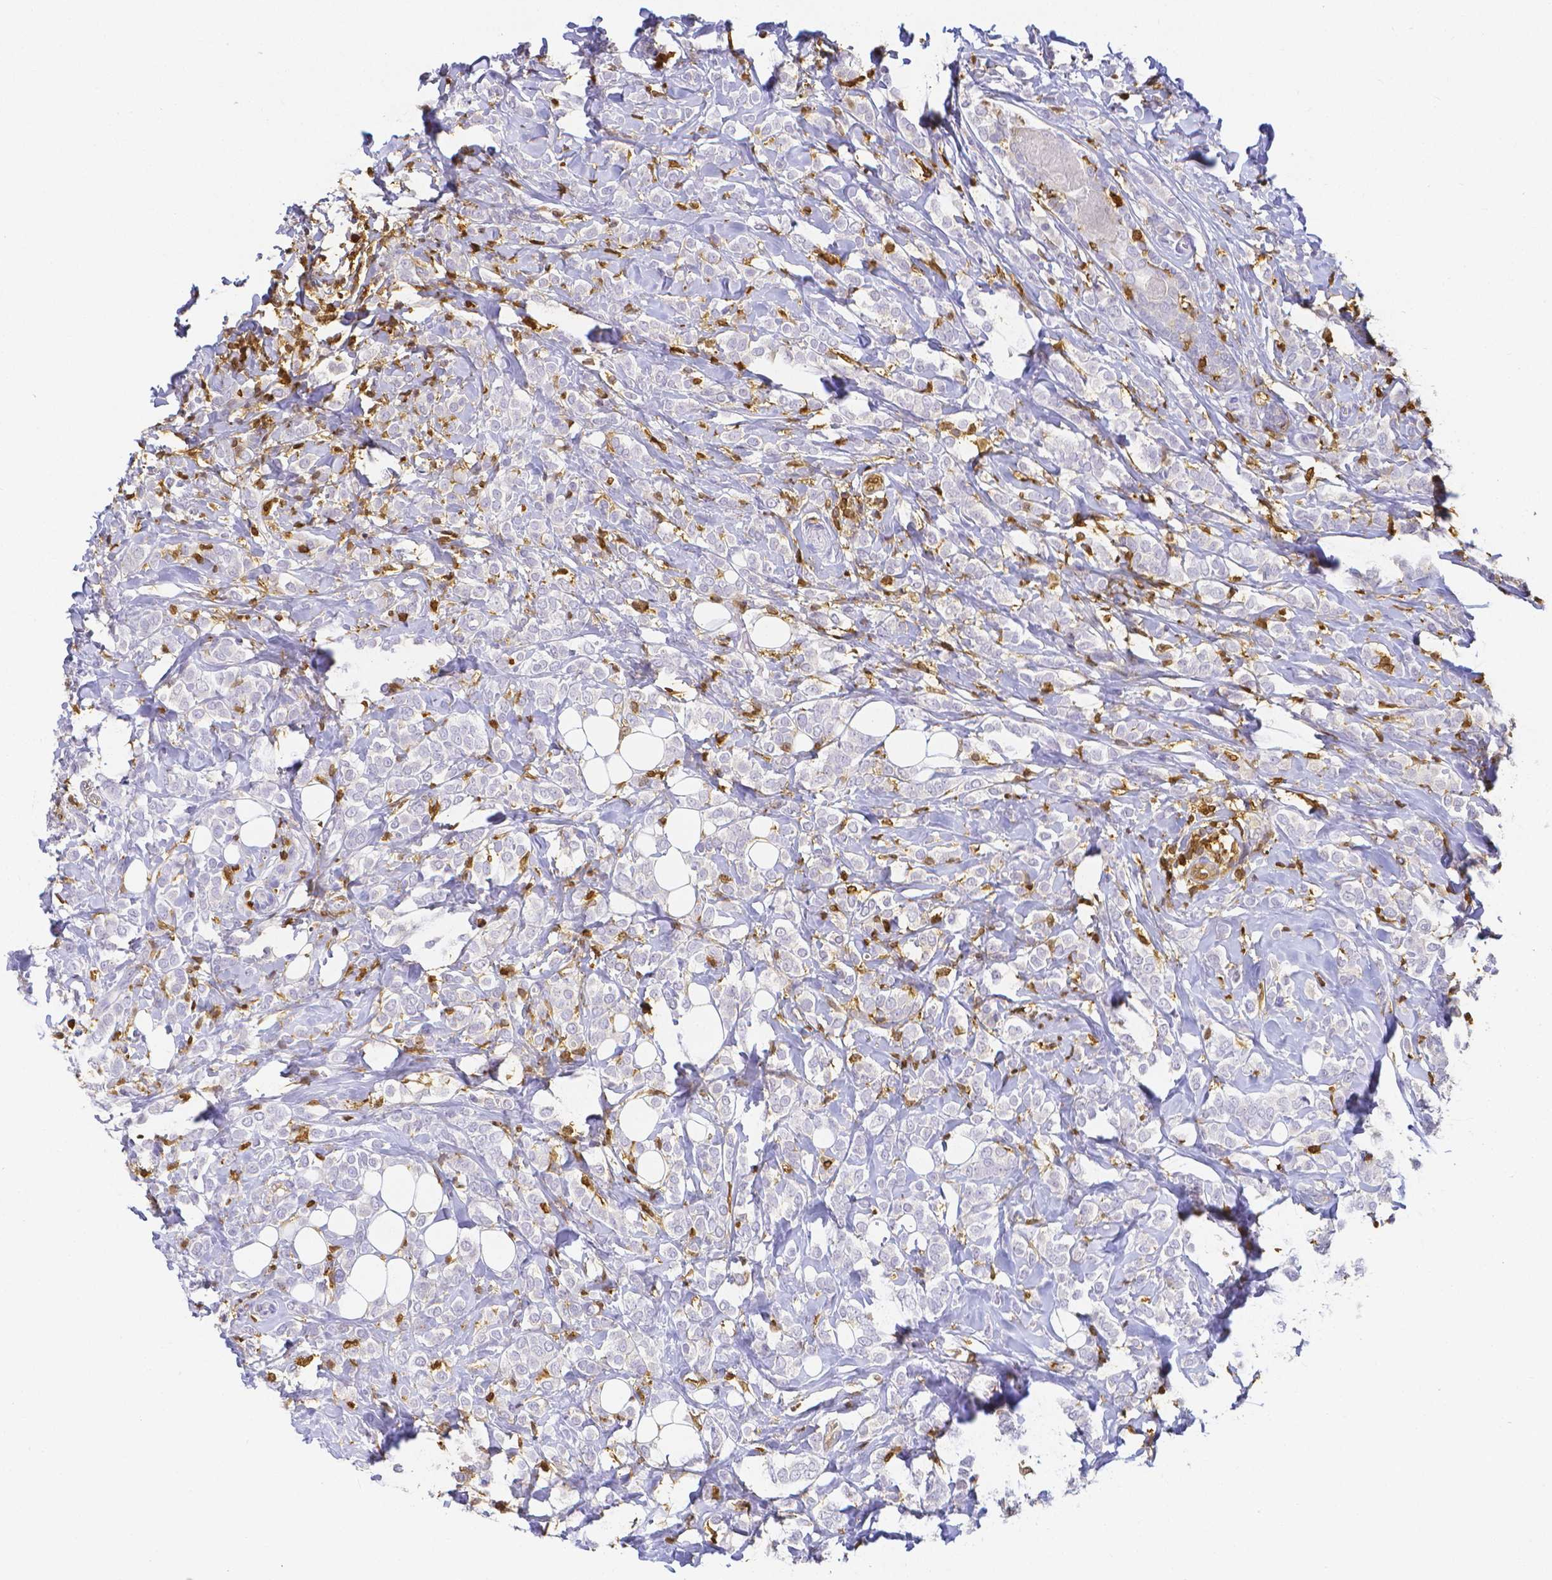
{"staining": {"intensity": "negative", "quantity": "none", "location": "none"}, "tissue": "breast cancer", "cell_type": "Tumor cells", "image_type": "cancer", "snomed": [{"axis": "morphology", "description": "Lobular carcinoma"}, {"axis": "topography", "description": "Breast"}], "caption": "Micrograph shows no protein positivity in tumor cells of lobular carcinoma (breast) tissue.", "gene": "COTL1", "patient": {"sex": "female", "age": 49}}